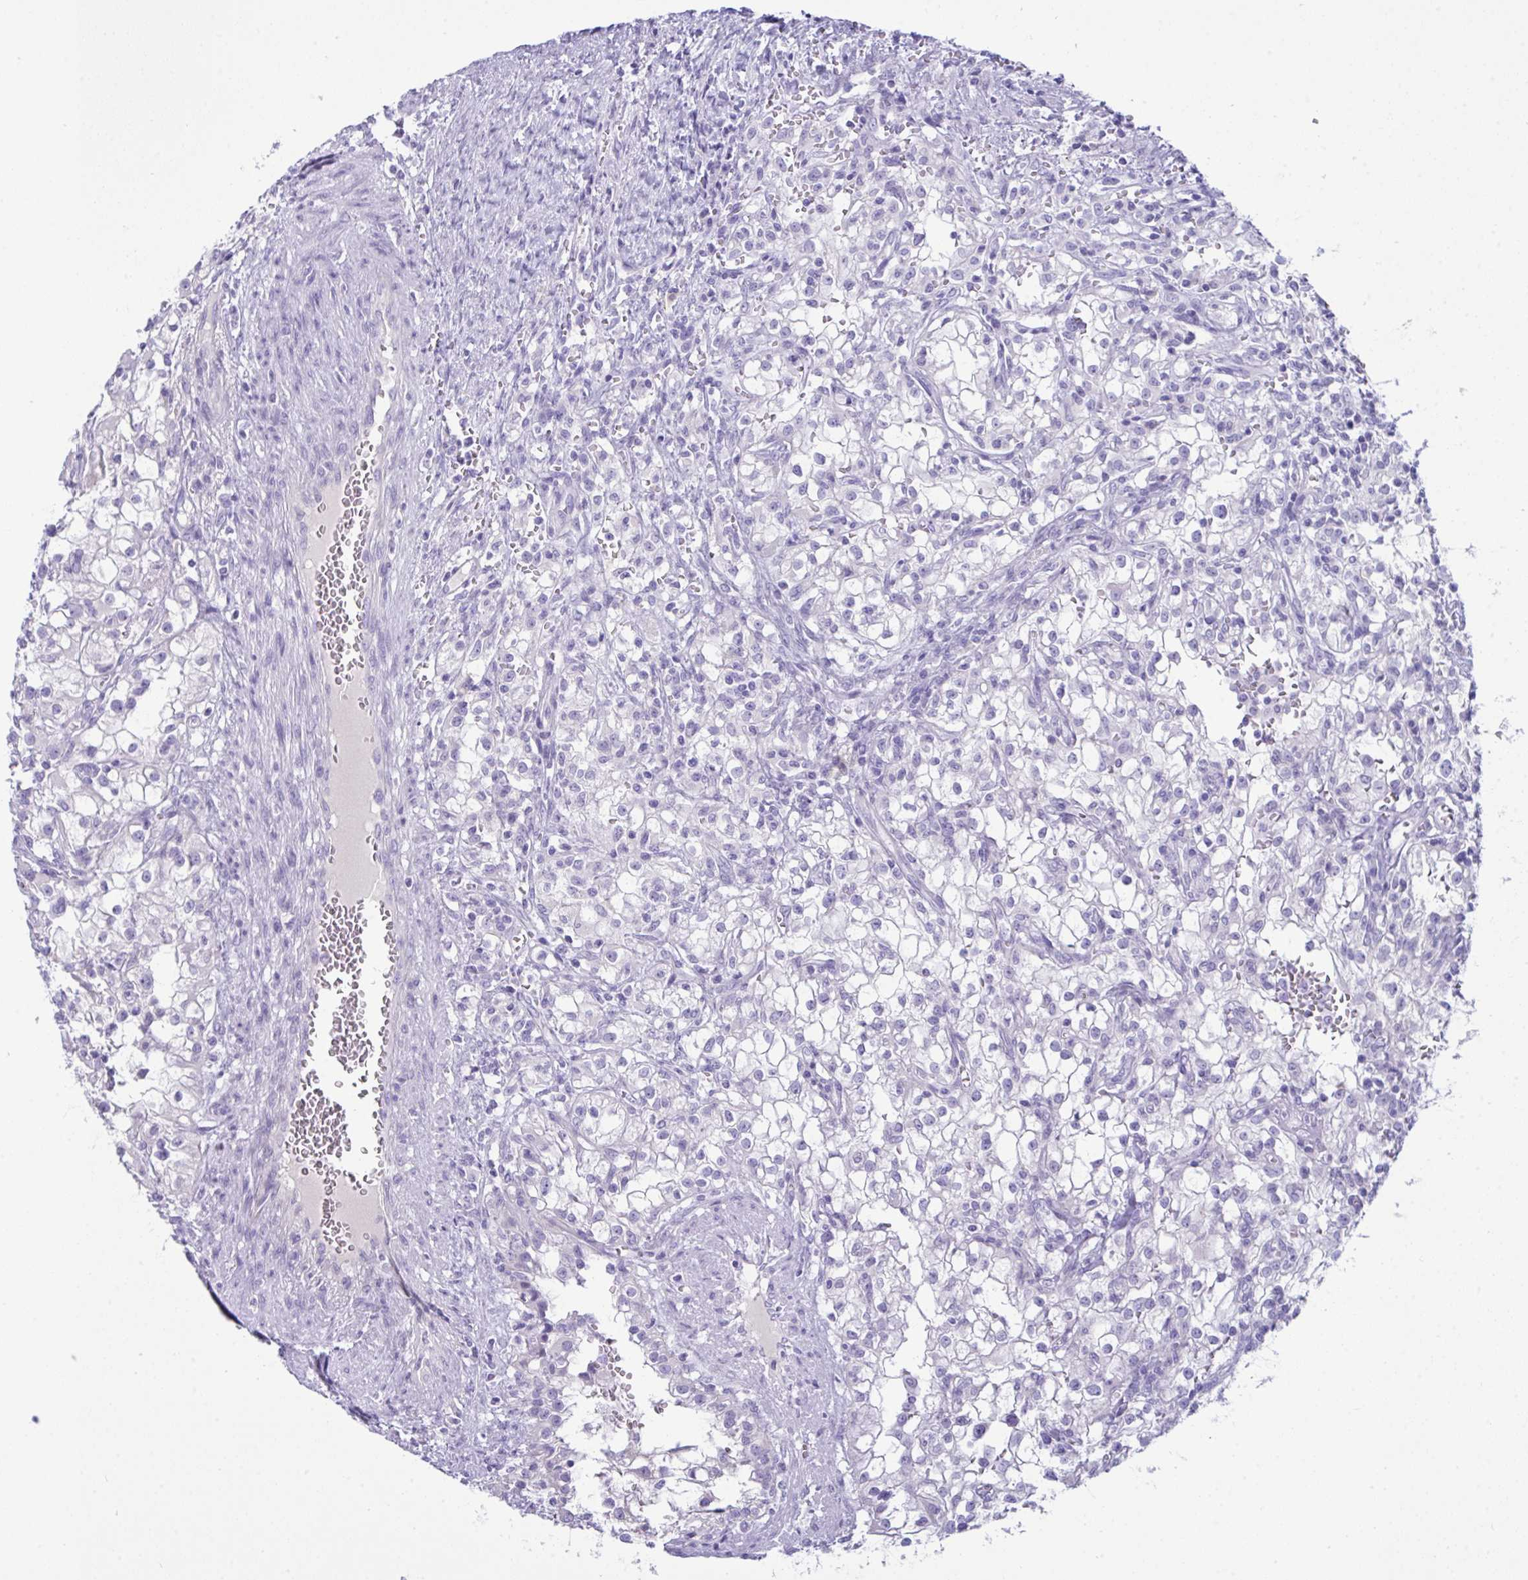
{"staining": {"intensity": "negative", "quantity": "none", "location": "none"}, "tissue": "renal cancer", "cell_type": "Tumor cells", "image_type": "cancer", "snomed": [{"axis": "morphology", "description": "Adenocarcinoma, NOS"}, {"axis": "topography", "description": "Kidney"}], "caption": "DAB immunohistochemical staining of human adenocarcinoma (renal) demonstrates no significant positivity in tumor cells.", "gene": "GLB1L2", "patient": {"sex": "female", "age": 74}}